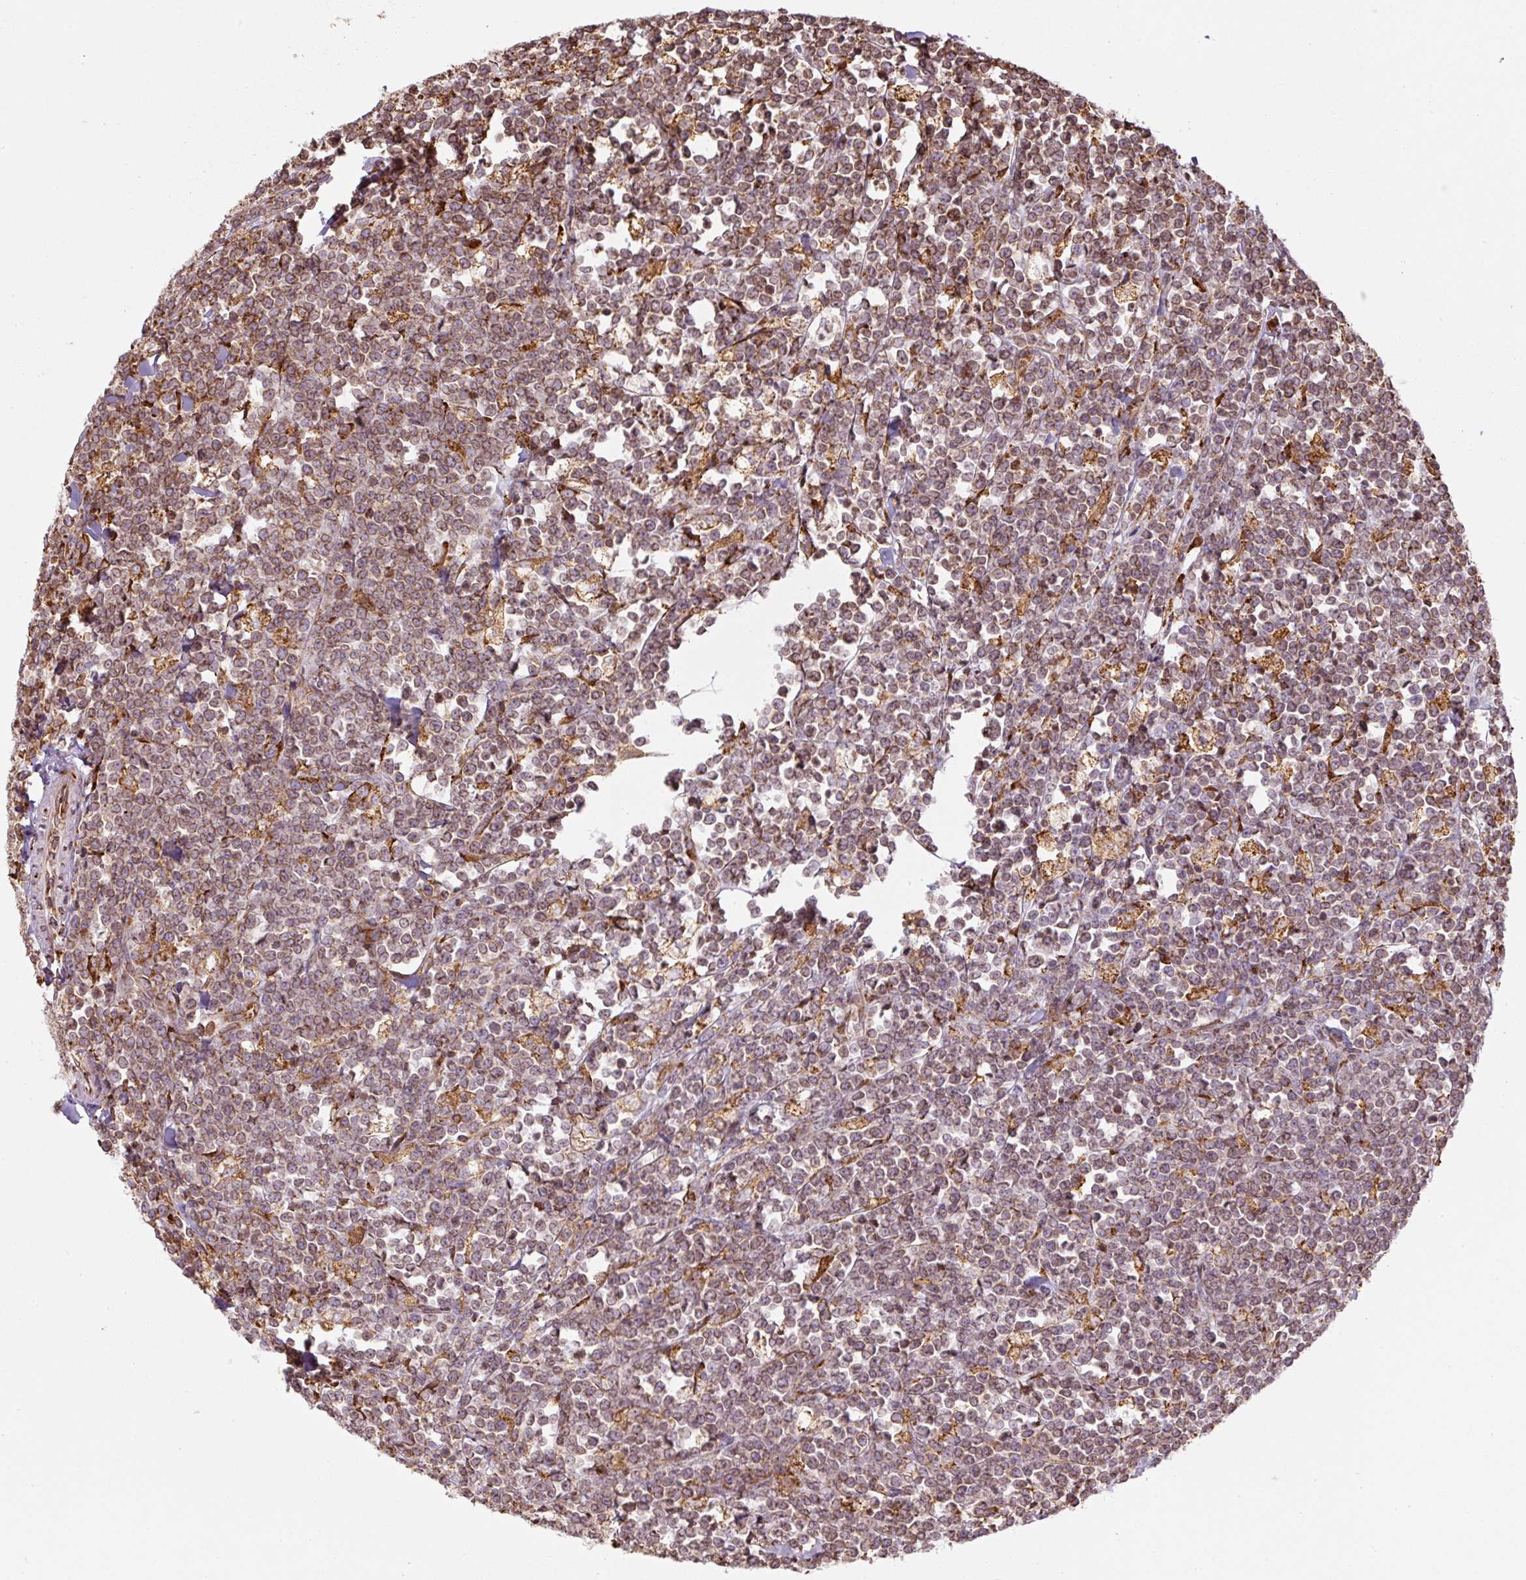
{"staining": {"intensity": "moderate", "quantity": ">75%", "location": "cytoplasmic/membranous"}, "tissue": "lymphoma", "cell_type": "Tumor cells", "image_type": "cancer", "snomed": [{"axis": "morphology", "description": "Malignant lymphoma, non-Hodgkin's type, High grade"}, {"axis": "topography", "description": "Small intestine"}, {"axis": "topography", "description": "Colon"}], "caption": "Brown immunohistochemical staining in human lymphoma reveals moderate cytoplasmic/membranous expression in about >75% of tumor cells.", "gene": "PRKCSH", "patient": {"sex": "male", "age": 8}}